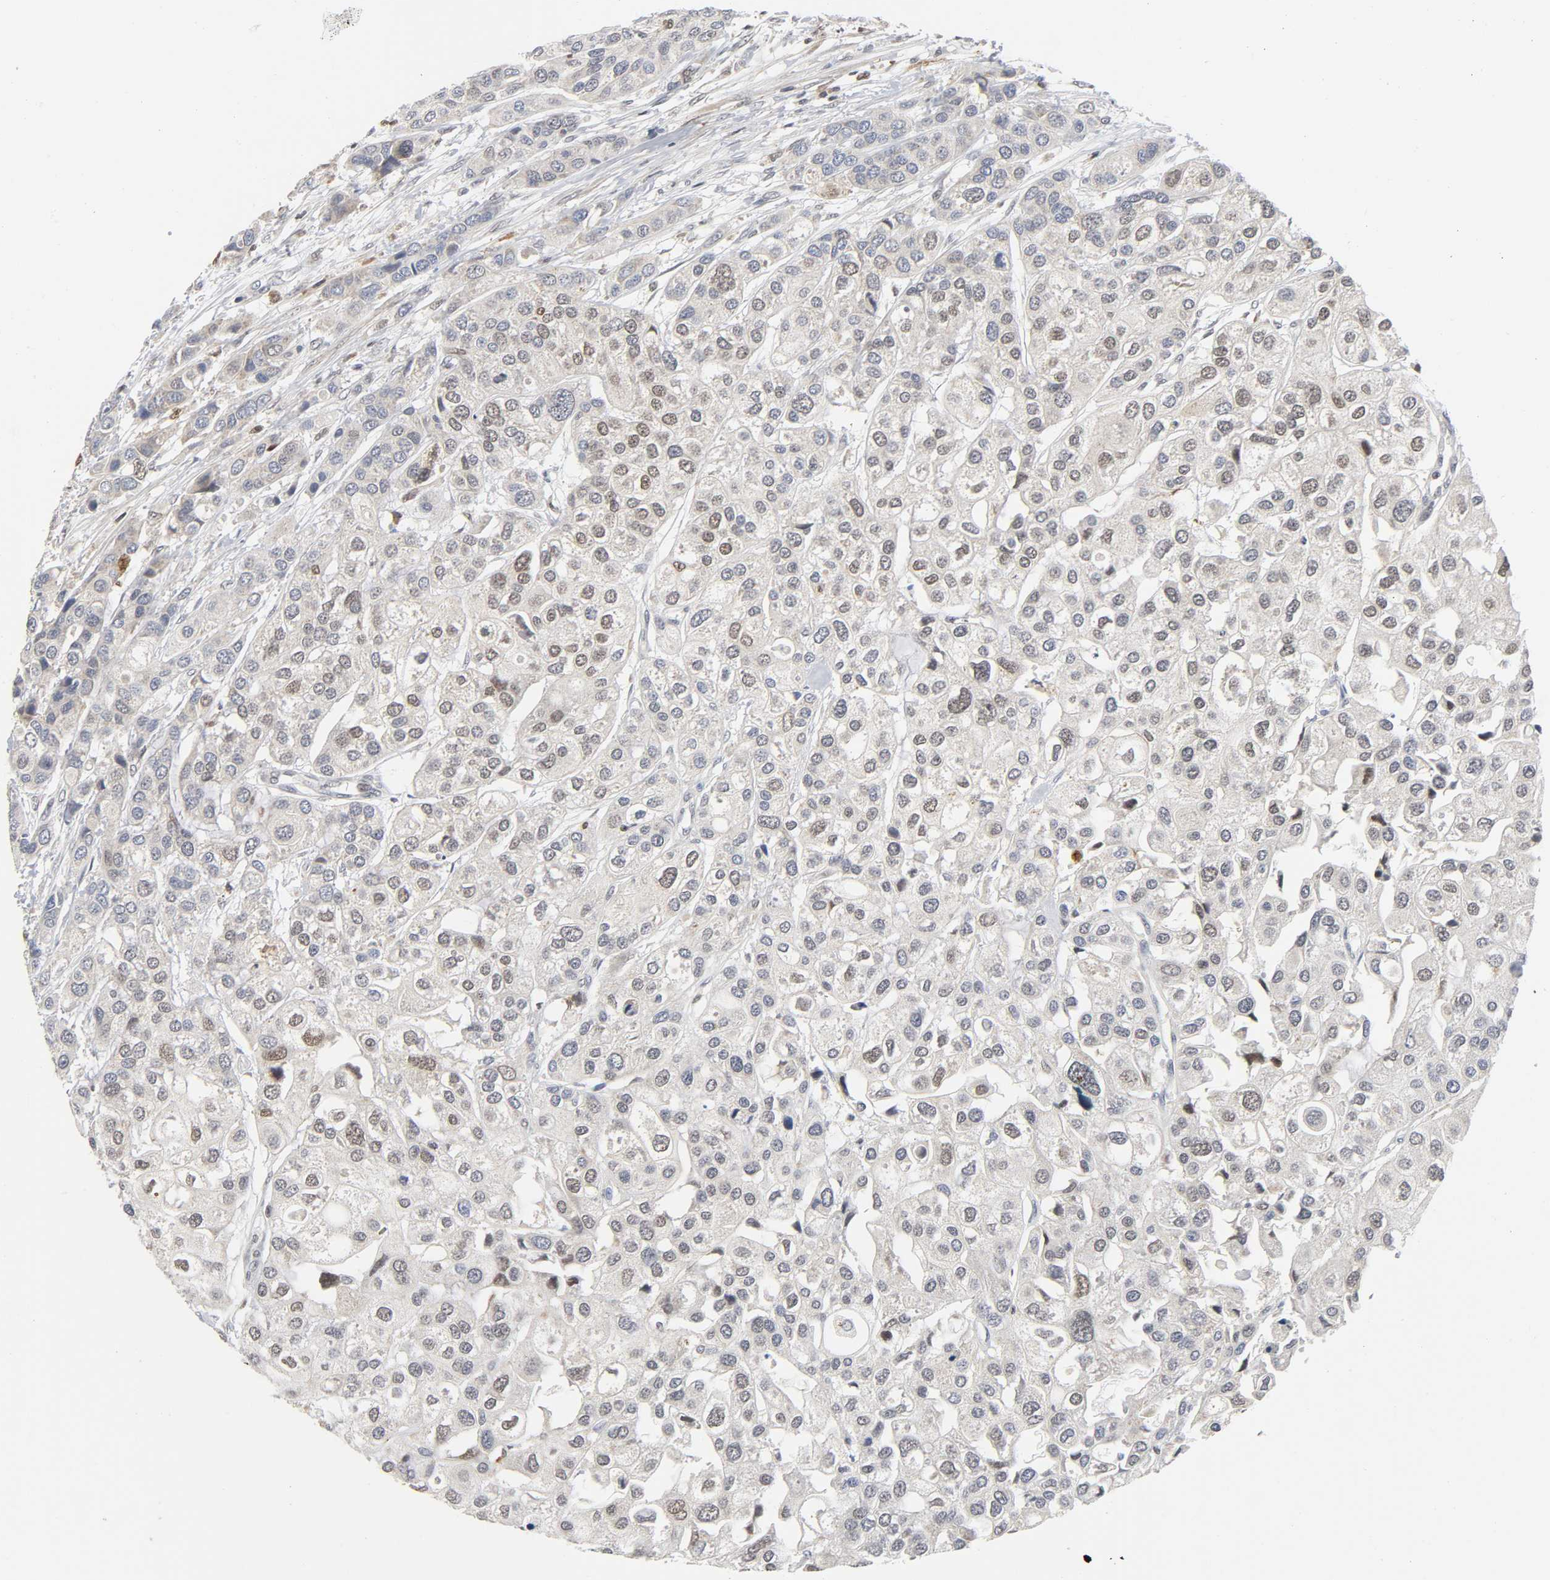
{"staining": {"intensity": "weak", "quantity": "25%-75%", "location": "cytoplasmic/membranous"}, "tissue": "urothelial cancer", "cell_type": "Tumor cells", "image_type": "cancer", "snomed": [{"axis": "morphology", "description": "Urothelial carcinoma, High grade"}, {"axis": "topography", "description": "Urinary bladder"}], "caption": "Immunohistochemistry of urothelial carcinoma (high-grade) shows low levels of weak cytoplasmic/membranous expression in about 25%-75% of tumor cells. (brown staining indicates protein expression, while blue staining denotes nuclei).", "gene": "KAT2B", "patient": {"sex": "female", "age": 64}}